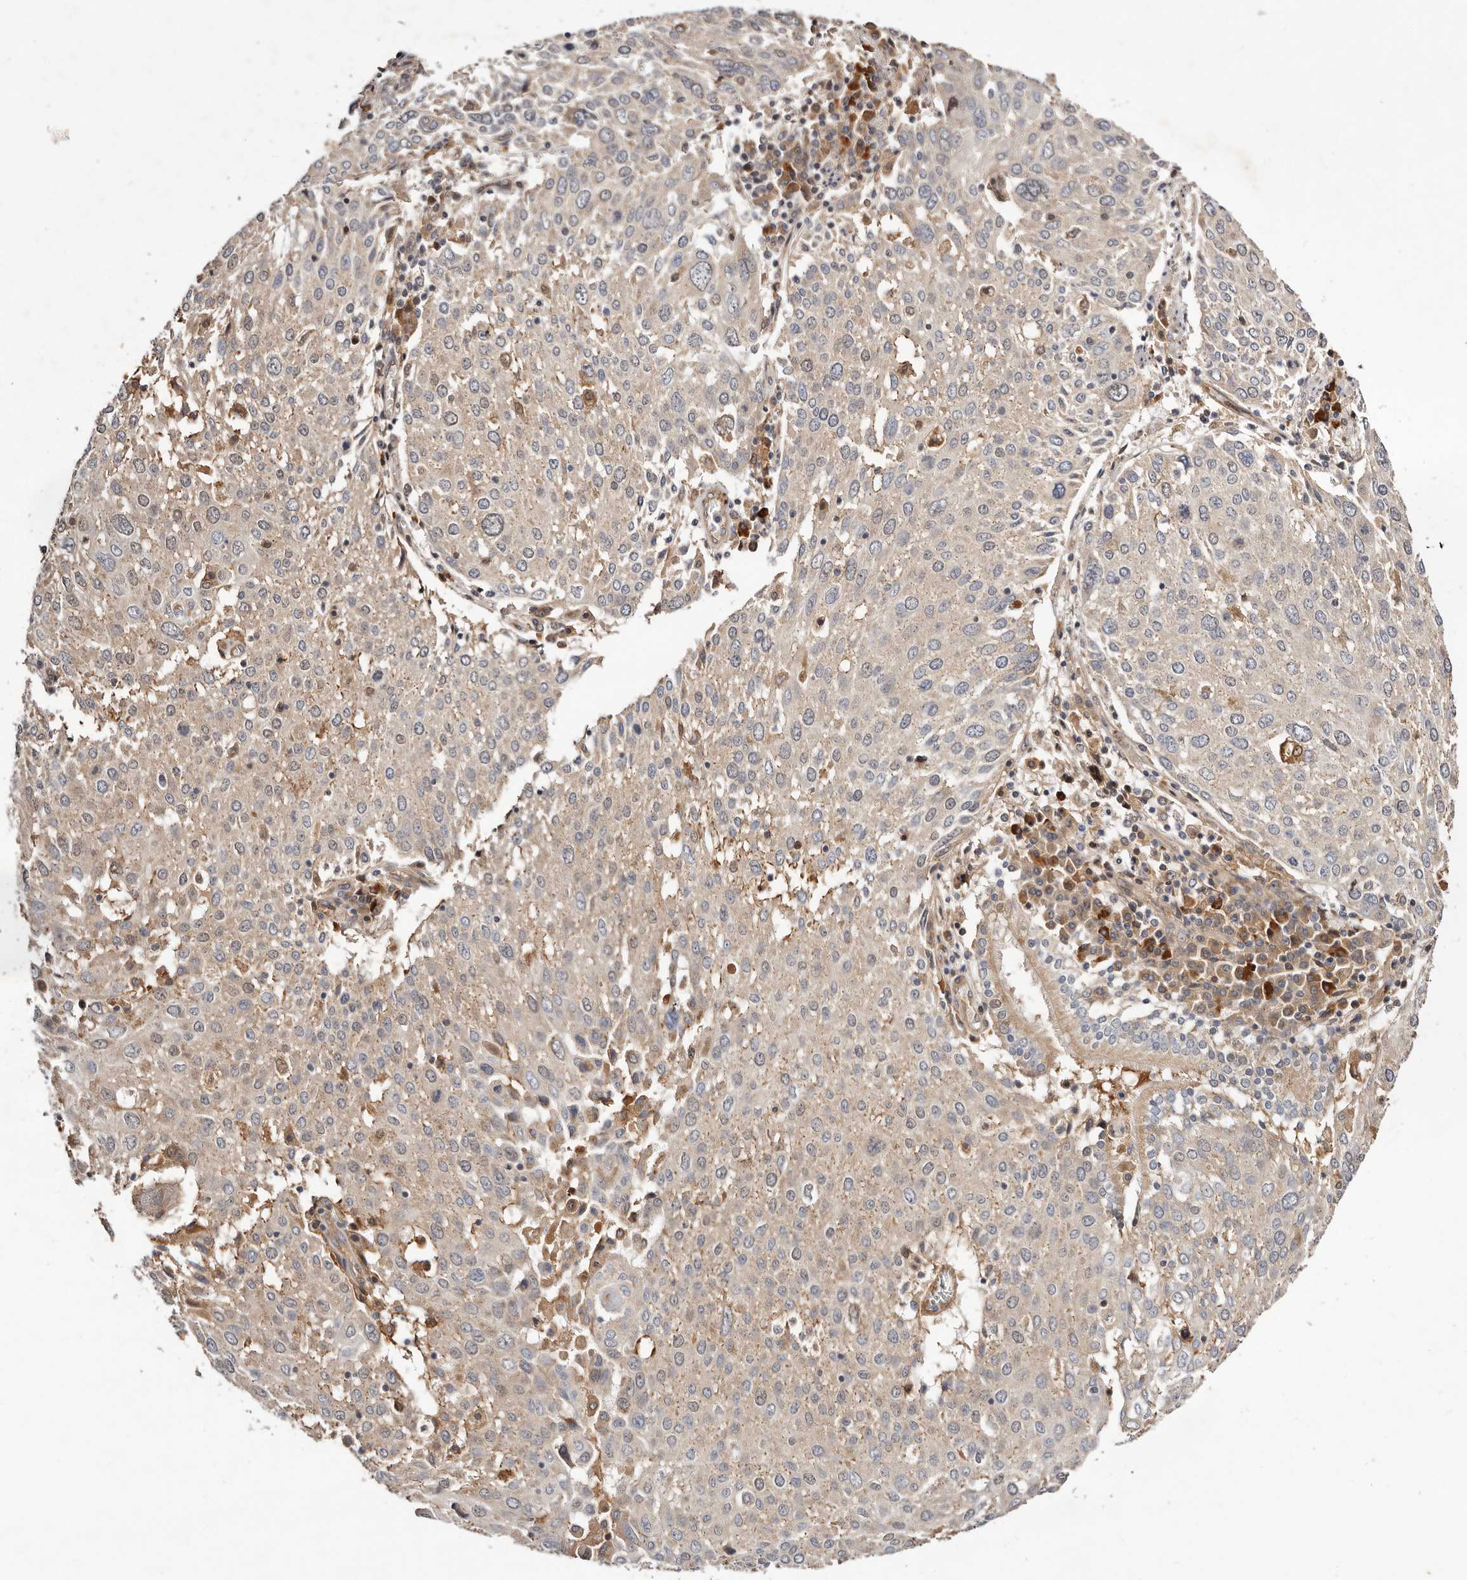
{"staining": {"intensity": "weak", "quantity": "25%-75%", "location": "cytoplasmic/membranous"}, "tissue": "lung cancer", "cell_type": "Tumor cells", "image_type": "cancer", "snomed": [{"axis": "morphology", "description": "Squamous cell carcinoma, NOS"}, {"axis": "topography", "description": "Lung"}], "caption": "Protein analysis of lung cancer tissue reveals weak cytoplasmic/membranous positivity in about 25%-75% of tumor cells. Using DAB (3,3'-diaminobenzidine) (brown) and hematoxylin (blue) stains, captured at high magnification using brightfield microscopy.", "gene": "MACF1", "patient": {"sex": "male", "age": 65}}